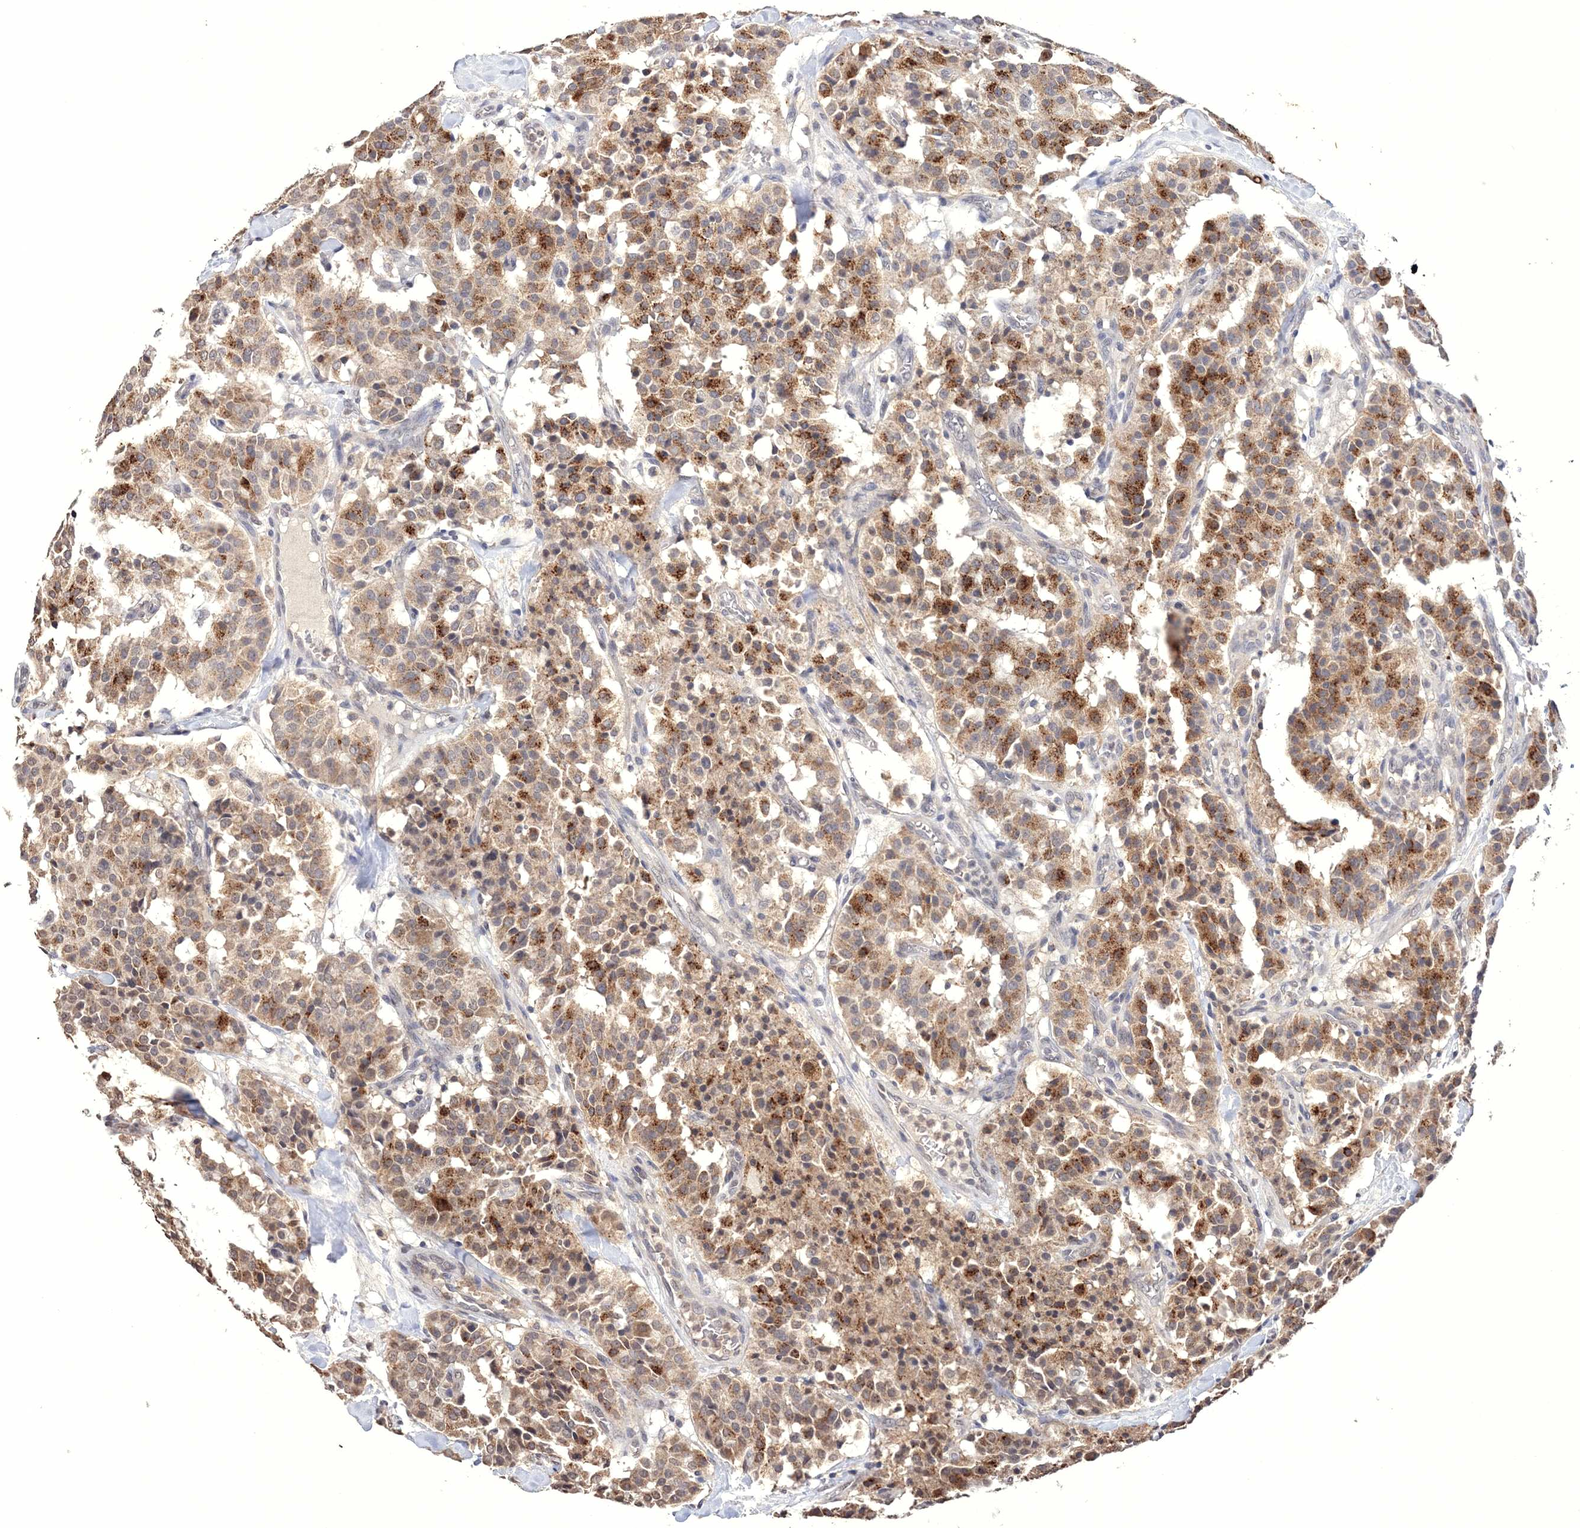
{"staining": {"intensity": "moderate", "quantity": ">75%", "location": "cytoplasmic/membranous"}, "tissue": "carcinoid", "cell_type": "Tumor cells", "image_type": "cancer", "snomed": [{"axis": "morphology", "description": "Carcinoid, malignant, NOS"}, {"axis": "topography", "description": "Lung"}], "caption": "The immunohistochemical stain highlights moderate cytoplasmic/membranous expression in tumor cells of malignant carcinoid tissue. Immunohistochemistry stains the protein in brown and the nuclei are stained blue.", "gene": "GPN1", "patient": {"sex": "male", "age": 30}}